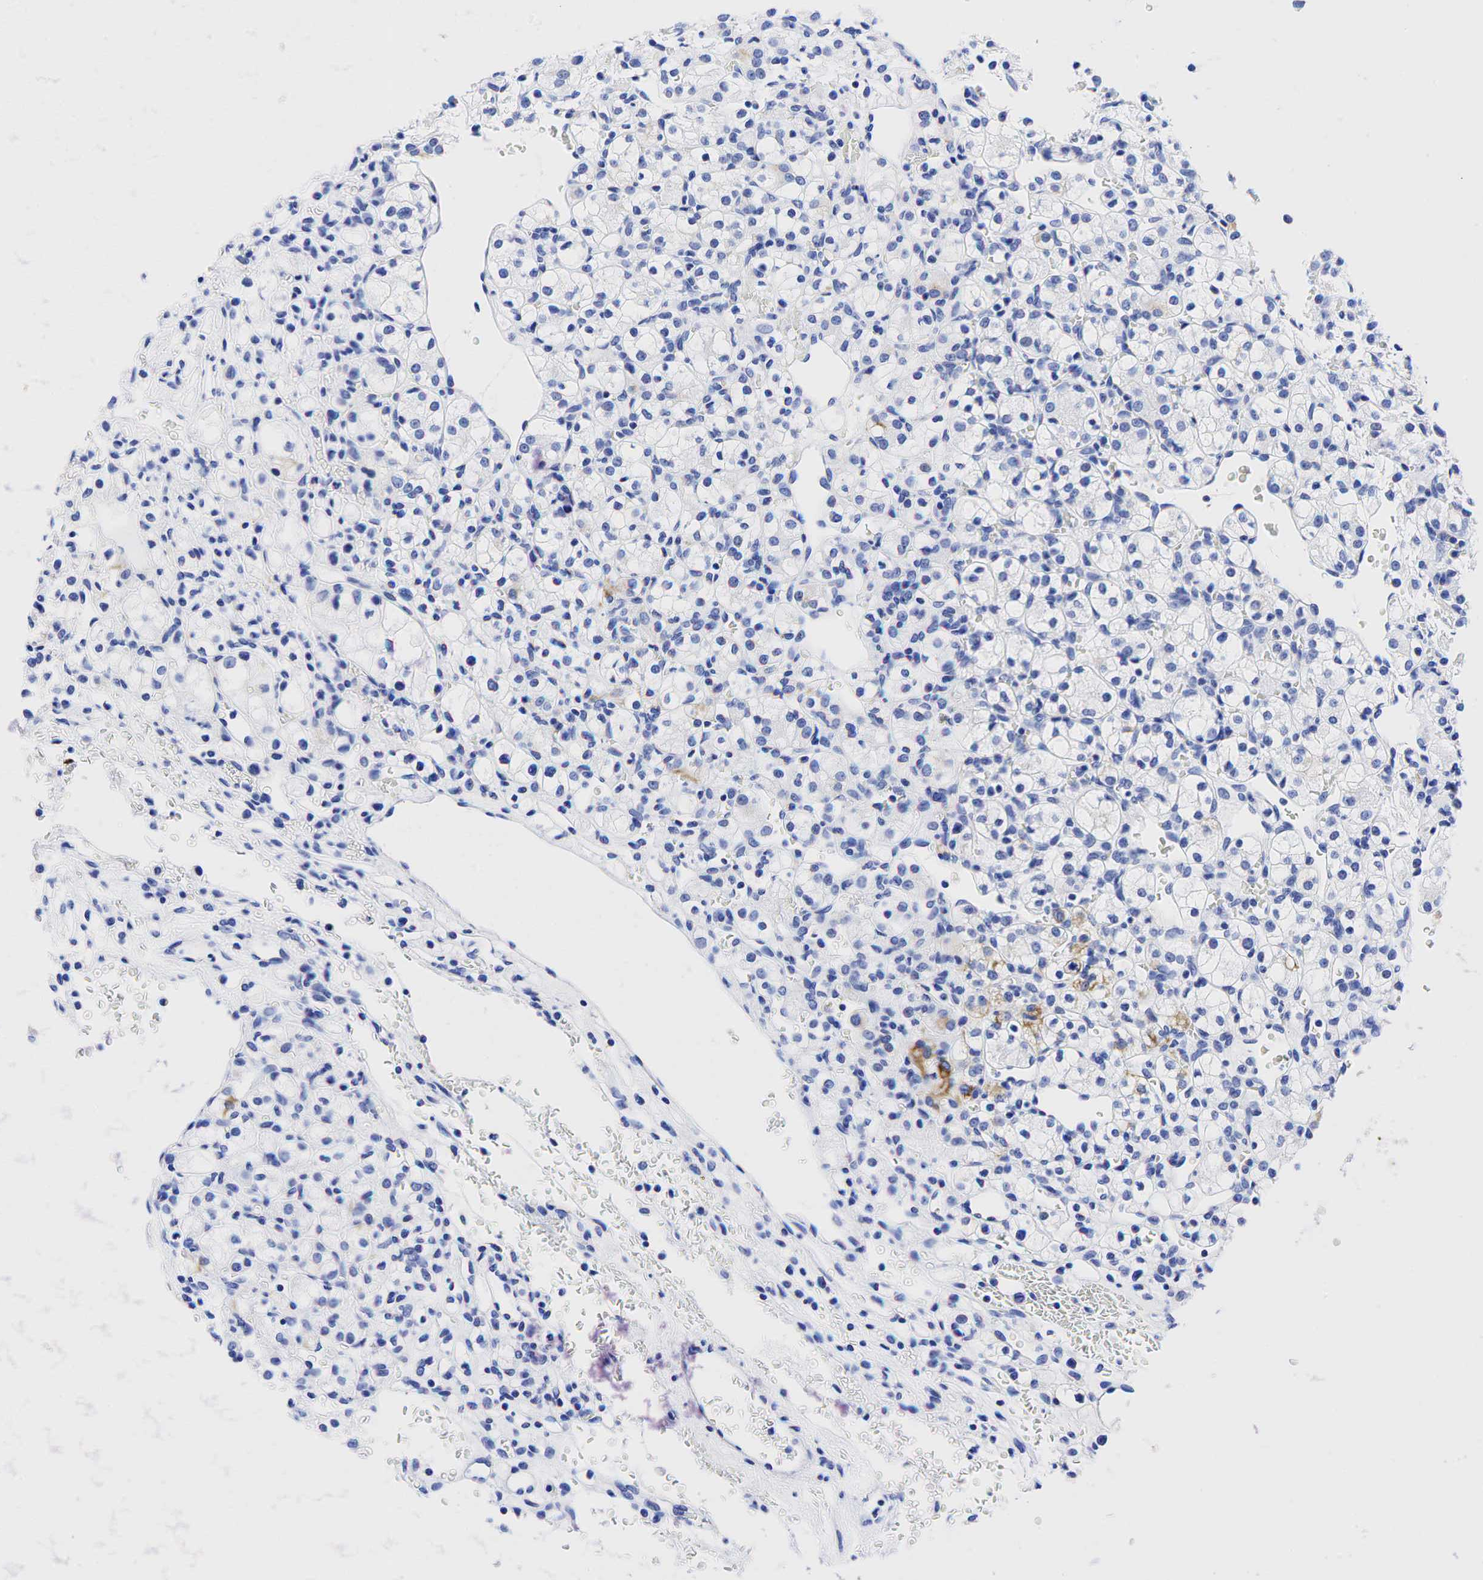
{"staining": {"intensity": "negative", "quantity": "none", "location": "none"}, "tissue": "renal cancer", "cell_type": "Tumor cells", "image_type": "cancer", "snomed": [{"axis": "morphology", "description": "Adenocarcinoma, NOS"}, {"axis": "topography", "description": "Kidney"}], "caption": "Renal cancer was stained to show a protein in brown. There is no significant staining in tumor cells.", "gene": "KRT19", "patient": {"sex": "female", "age": 62}}